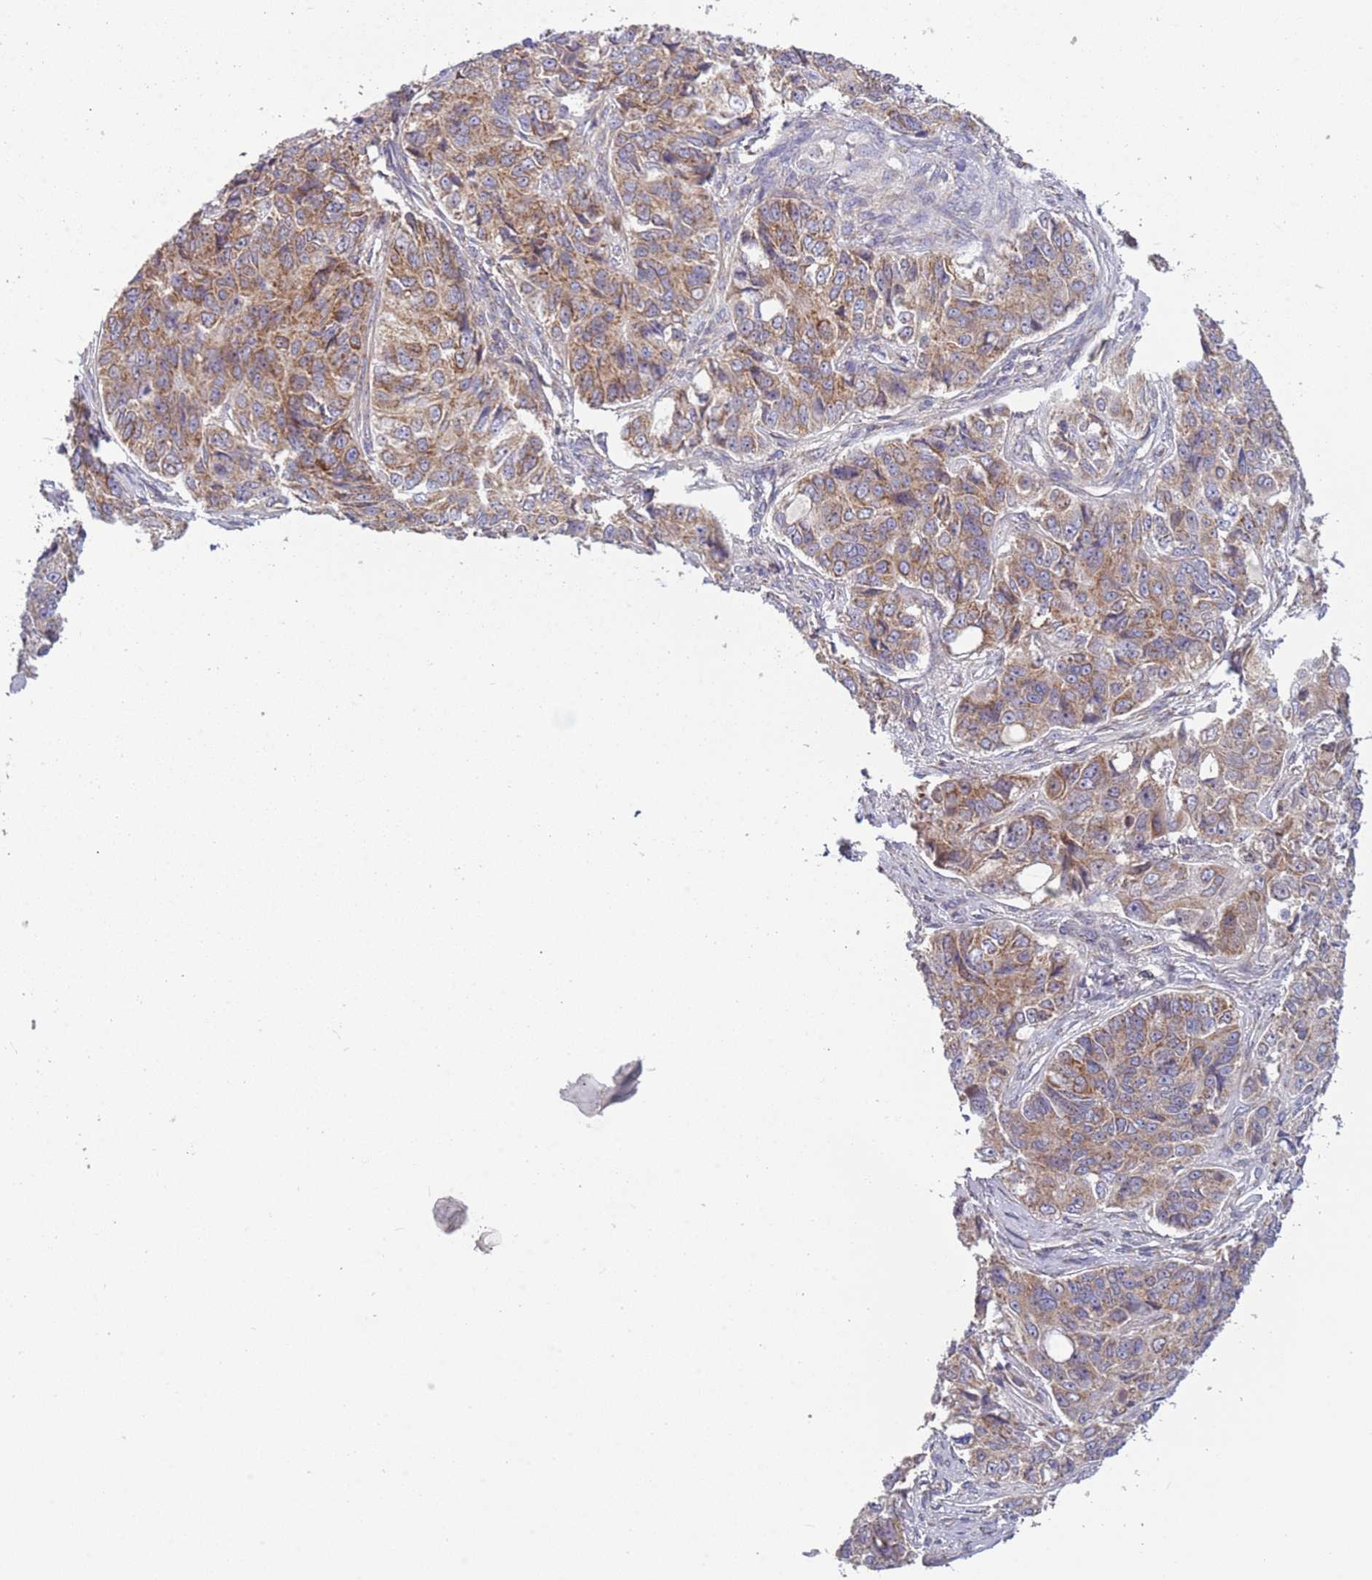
{"staining": {"intensity": "weak", "quantity": ">75%", "location": "cytoplasmic/membranous"}, "tissue": "ovarian cancer", "cell_type": "Tumor cells", "image_type": "cancer", "snomed": [{"axis": "morphology", "description": "Carcinoma, endometroid"}, {"axis": "topography", "description": "Ovary"}], "caption": "Immunohistochemical staining of human endometroid carcinoma (ovarian) shows weak cytoplasmic/membranous protein staining in approximately >75% of tumor cells.", "gene": "IRS4", "patient": {"sex": "female", "age": 51}}